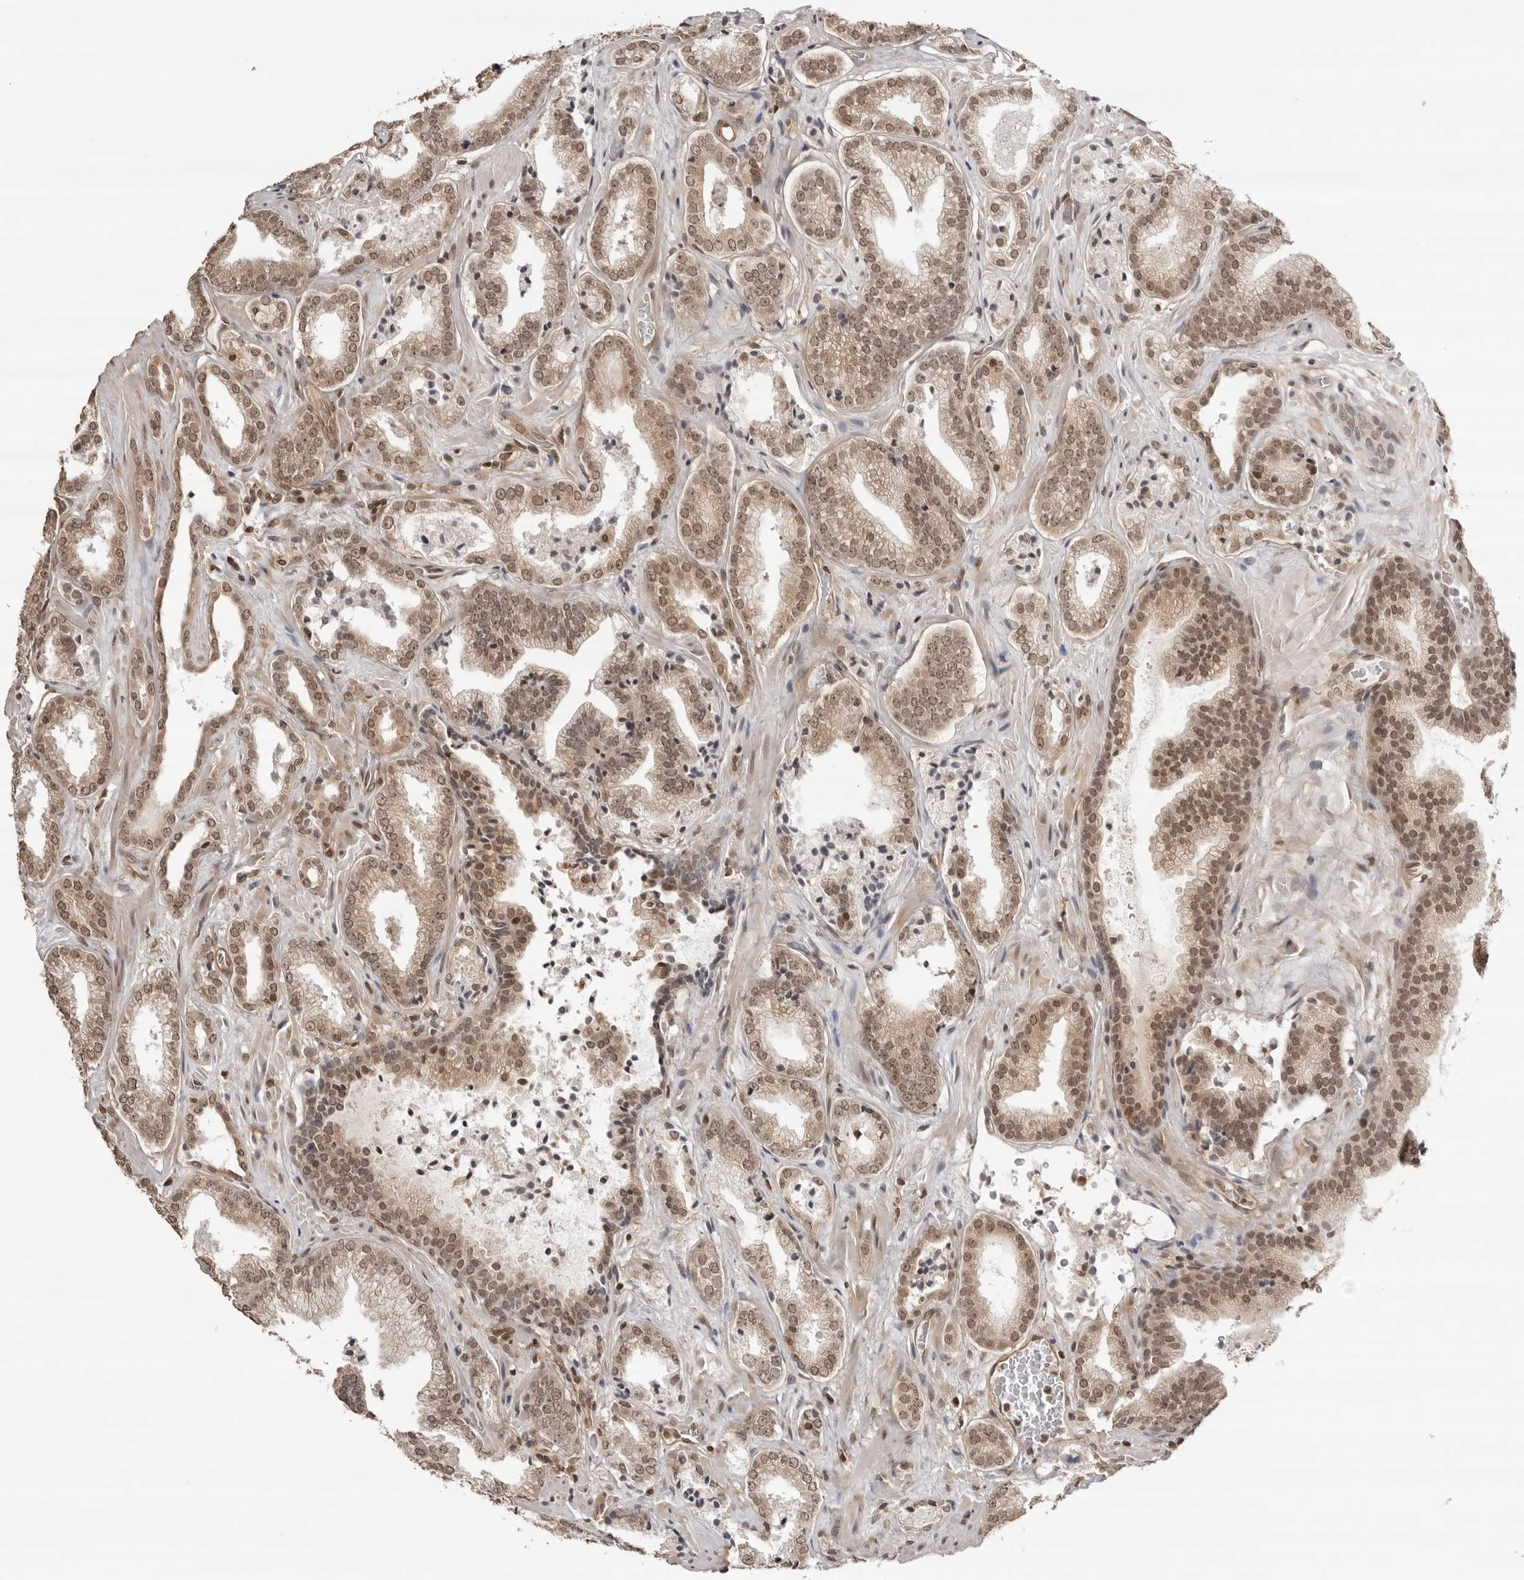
{"staining": {"intensity": "moderate", "quantity": ">75%", "location": "cytoplasmic/membranous,nuclear"}, "tissue": "prostate cancer", "cell_type": "Tumor cells", "image_type": "cancer", "snomed": [{"axis": "morphology", "description": "Adenocarcinoma, Low grade"}, {"axis": "topography", "description": "Prostate"}], "caption": "Immunohistochemical staining of human prostate cancer (adenocarcinoma (low-grade)) shows medium levels of moderate cytoplasmic/membranous and nuclear protein positivity in about >75% of tumor cells.", "gene": "SDE2", "patient": {"sex": "male", "age": 62}}